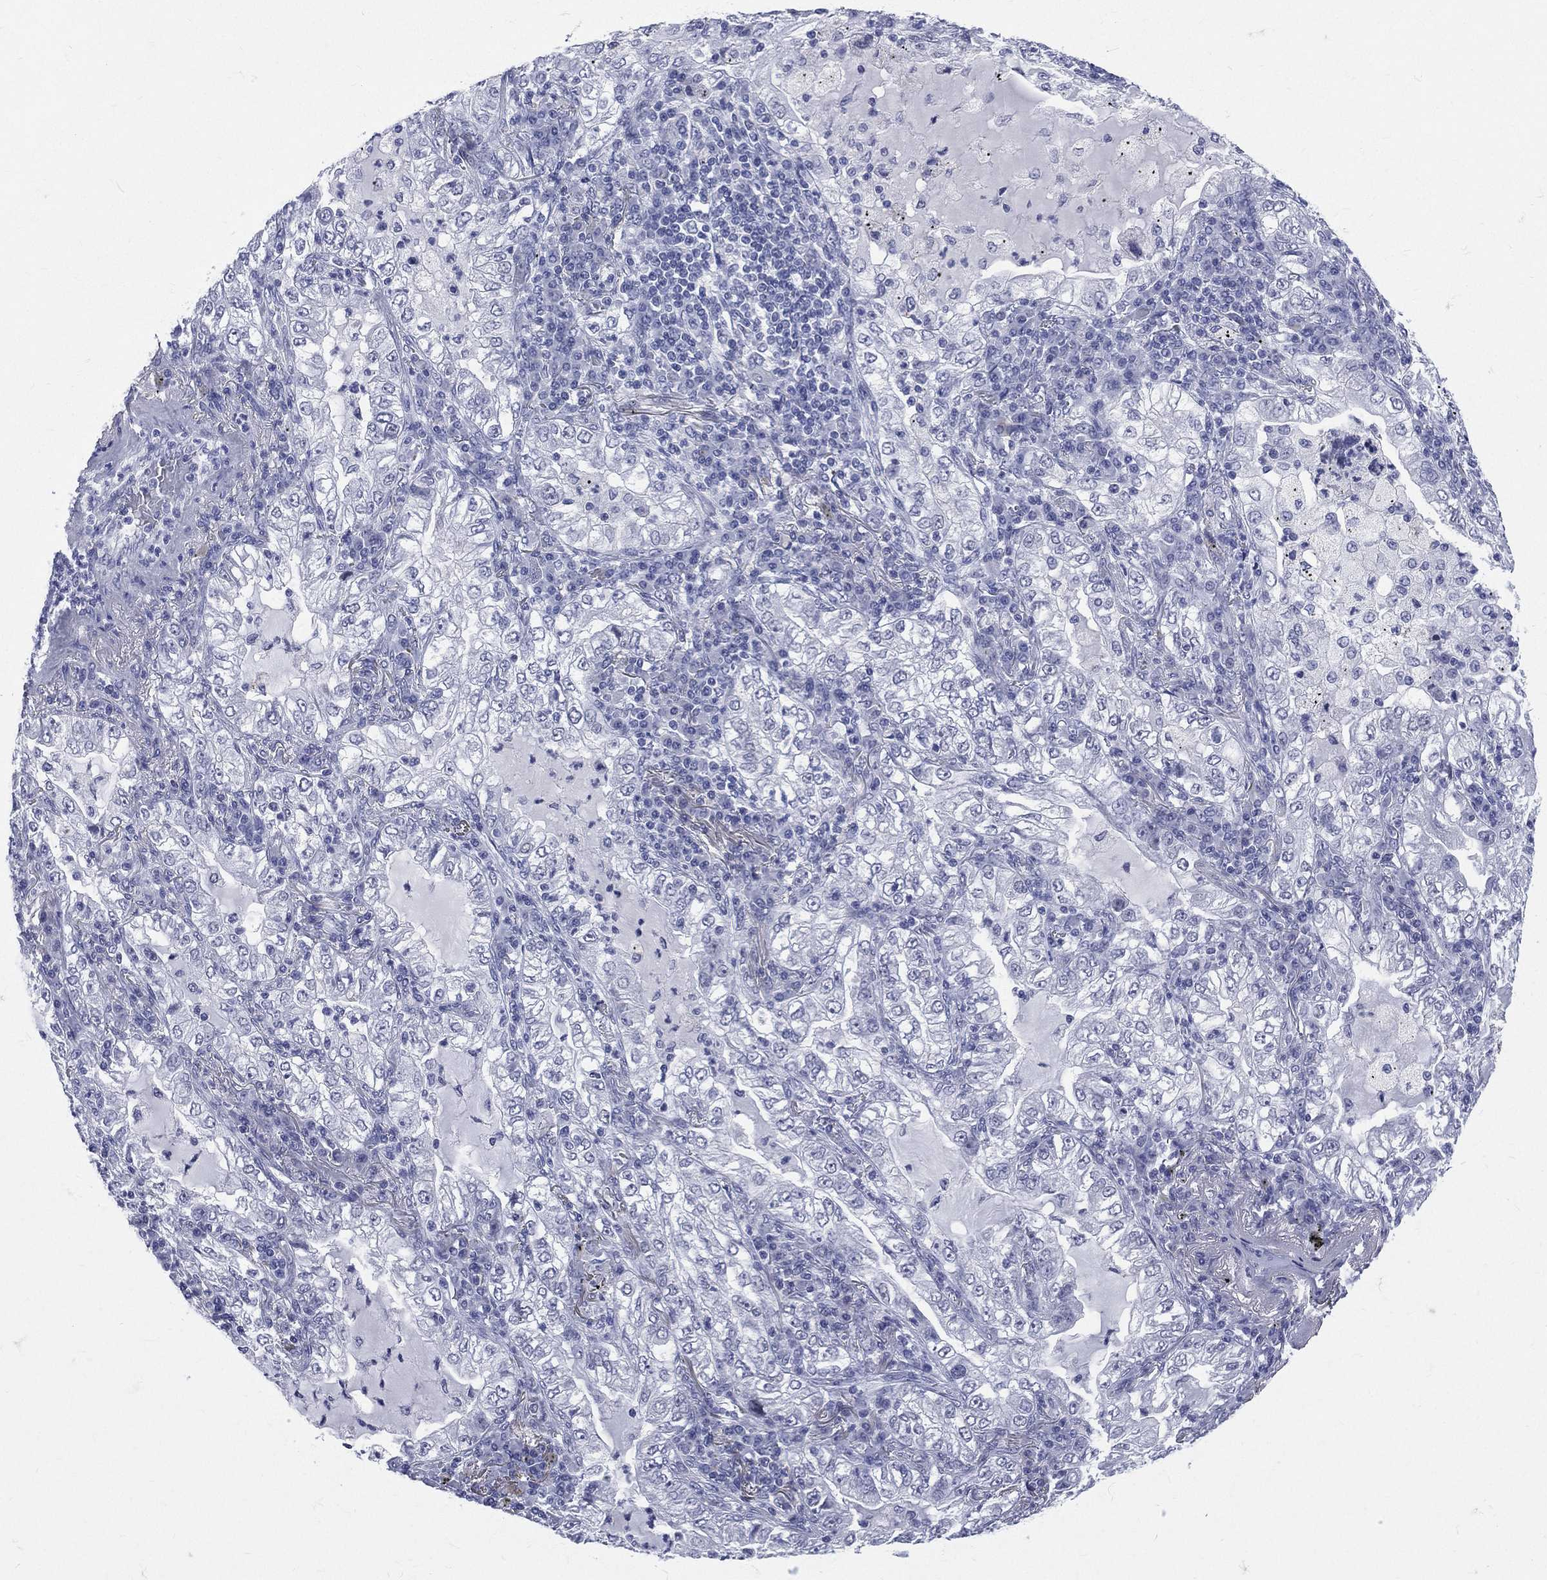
{"staining": {"intensity": "negative", "quantity": "none", "location": "none"}, "tissue": "lung cancer", "cell_type": "Tumor cells", "image_type": "cancer", "snomed": [{"axis": "morphology", "description": "Adenocarcinoma, NOS"}, {"axis": "topography", "description": "Lung"}], "caption": "The photomicrograph demonstrates no staining of tumor cells in adenocarcinoma (lung).", "gene": "MLLT10", "patient": {"sex": "female", "age": 73}}